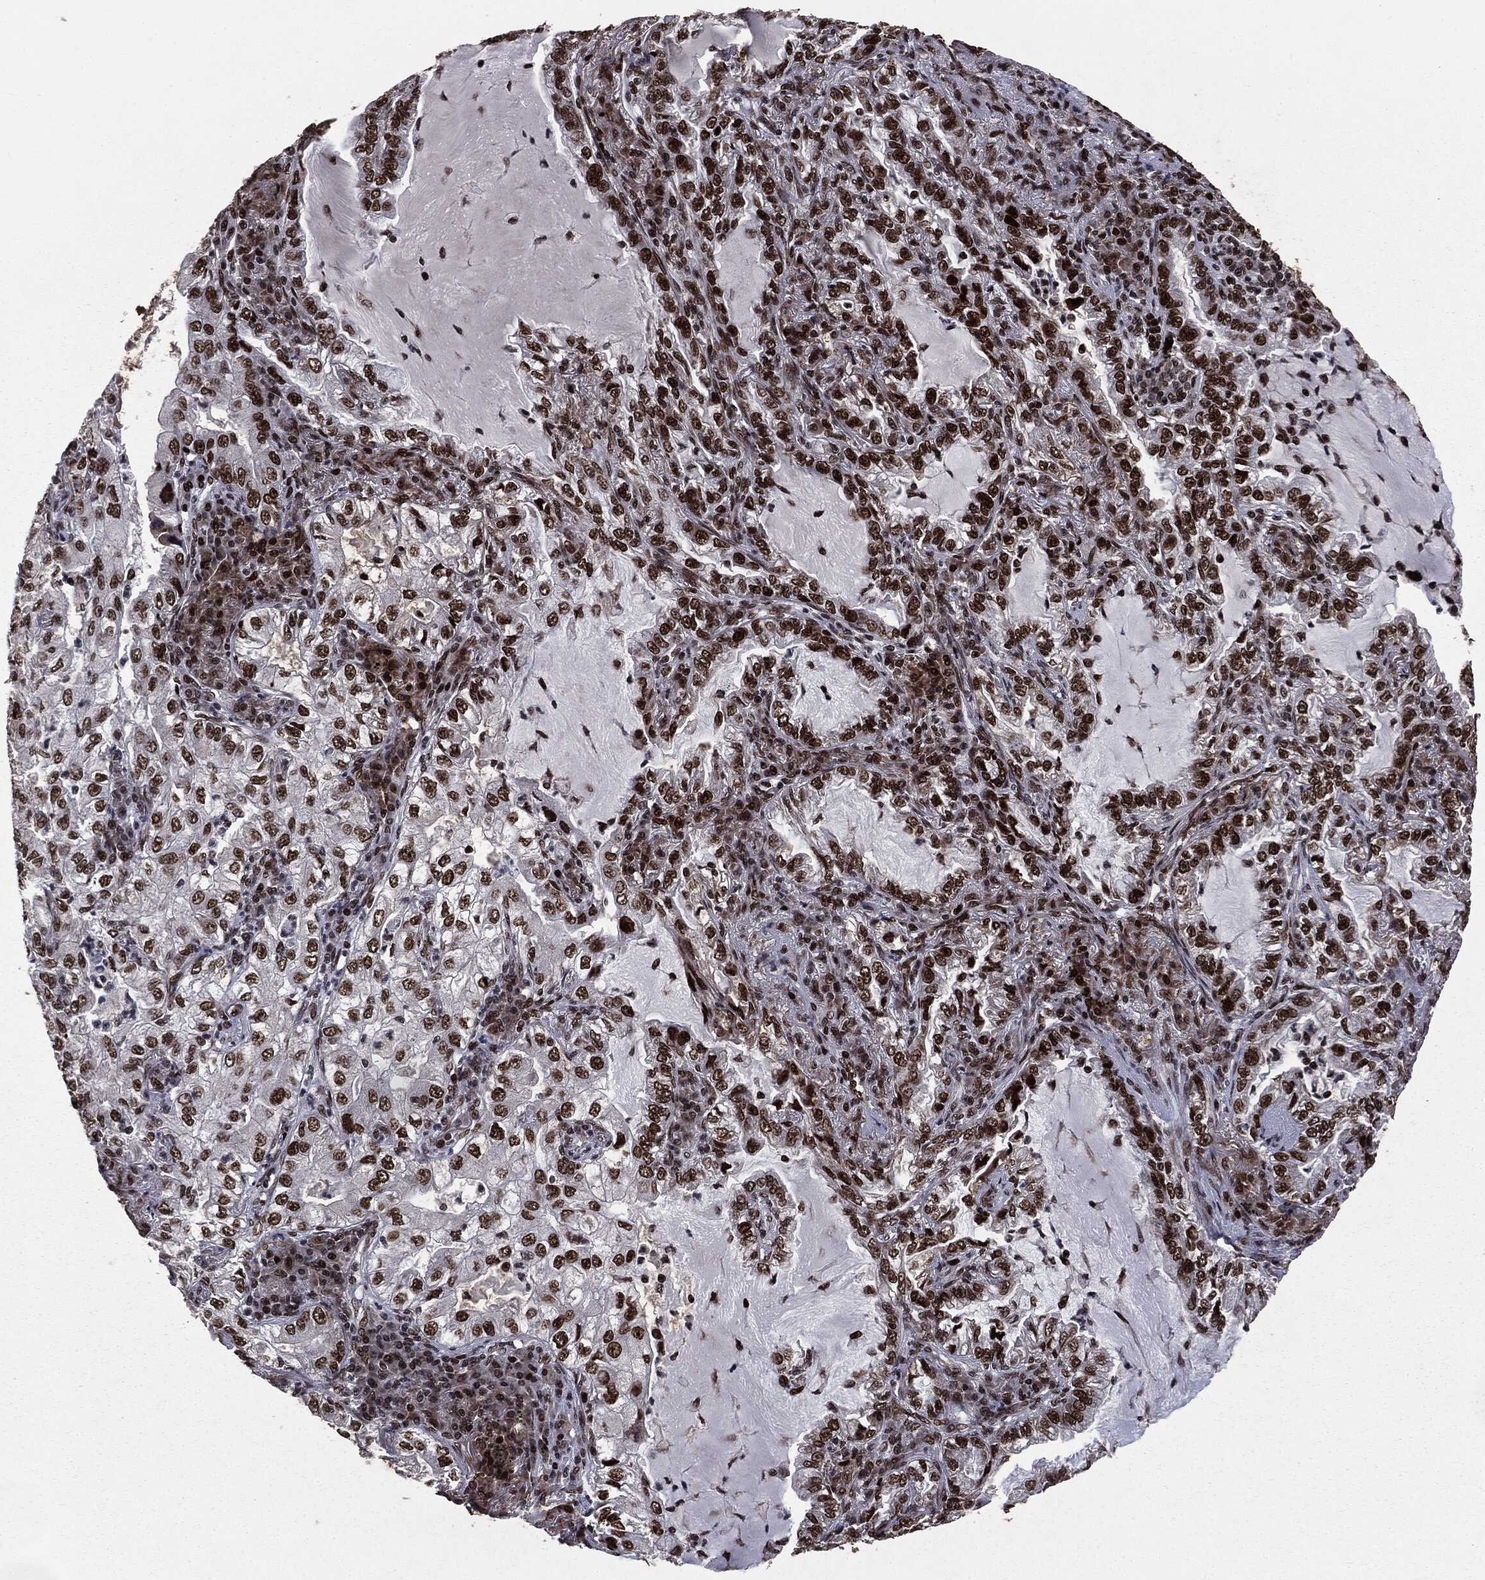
{"staining": {"intensity": "strong", "quantity": ">75%", "location": "nuclear"}, "tissue": "lung cancer", "cell_type": "Tumor cells", "image_type": "cancer", "snomed": [{"axis": "morphology", "description": "Adenocarcinoma, NOS"}, {"axis": "topography", "description": "Lung"}], "caption": "Tumor cells reveal high levels of strong nuclear staining in about >75% of cells in lung cancer (adenocarcinoma).", "gene": "DVL2", "patient": {"sex": "female", "age": 73}}